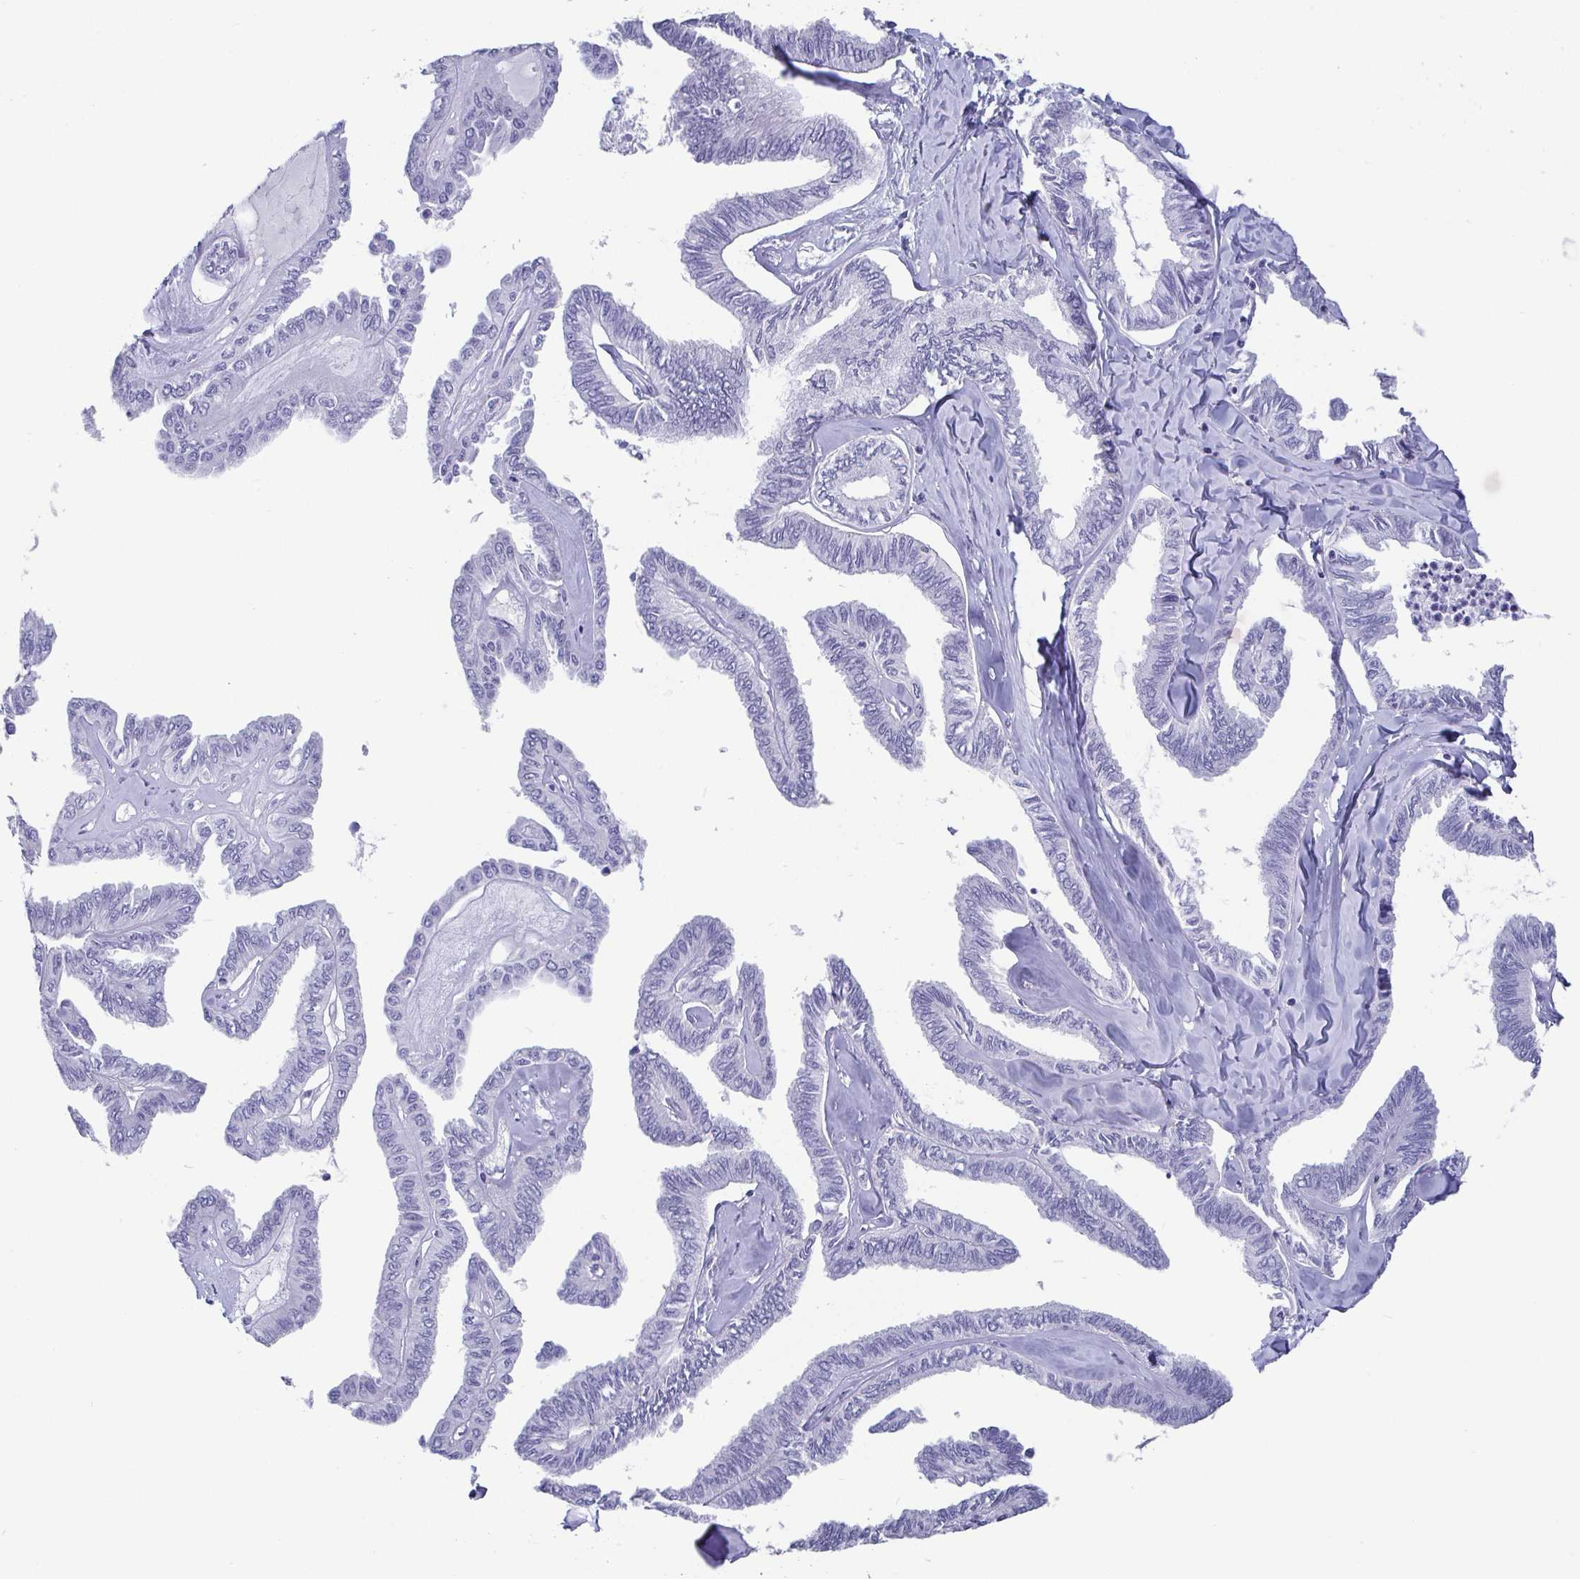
{"staining": {"intensity": "negative", "quantity": "none", "location": "none"}, "tissue": "ovarian cancer", "cell_type": "Tumor cells", "image_type": "cancer", "snomed": [{"axis": "morphology", "description": "Carcinoma, endometroid"}, {"axis": "topography", "description": "Ovary"}], "caption": "This is an IHC photomicrograph of ovarian cancer. There is no positivity in tumor cells.", "gene": "SCGN", "patient": {"sex": "female", "age": 70}}